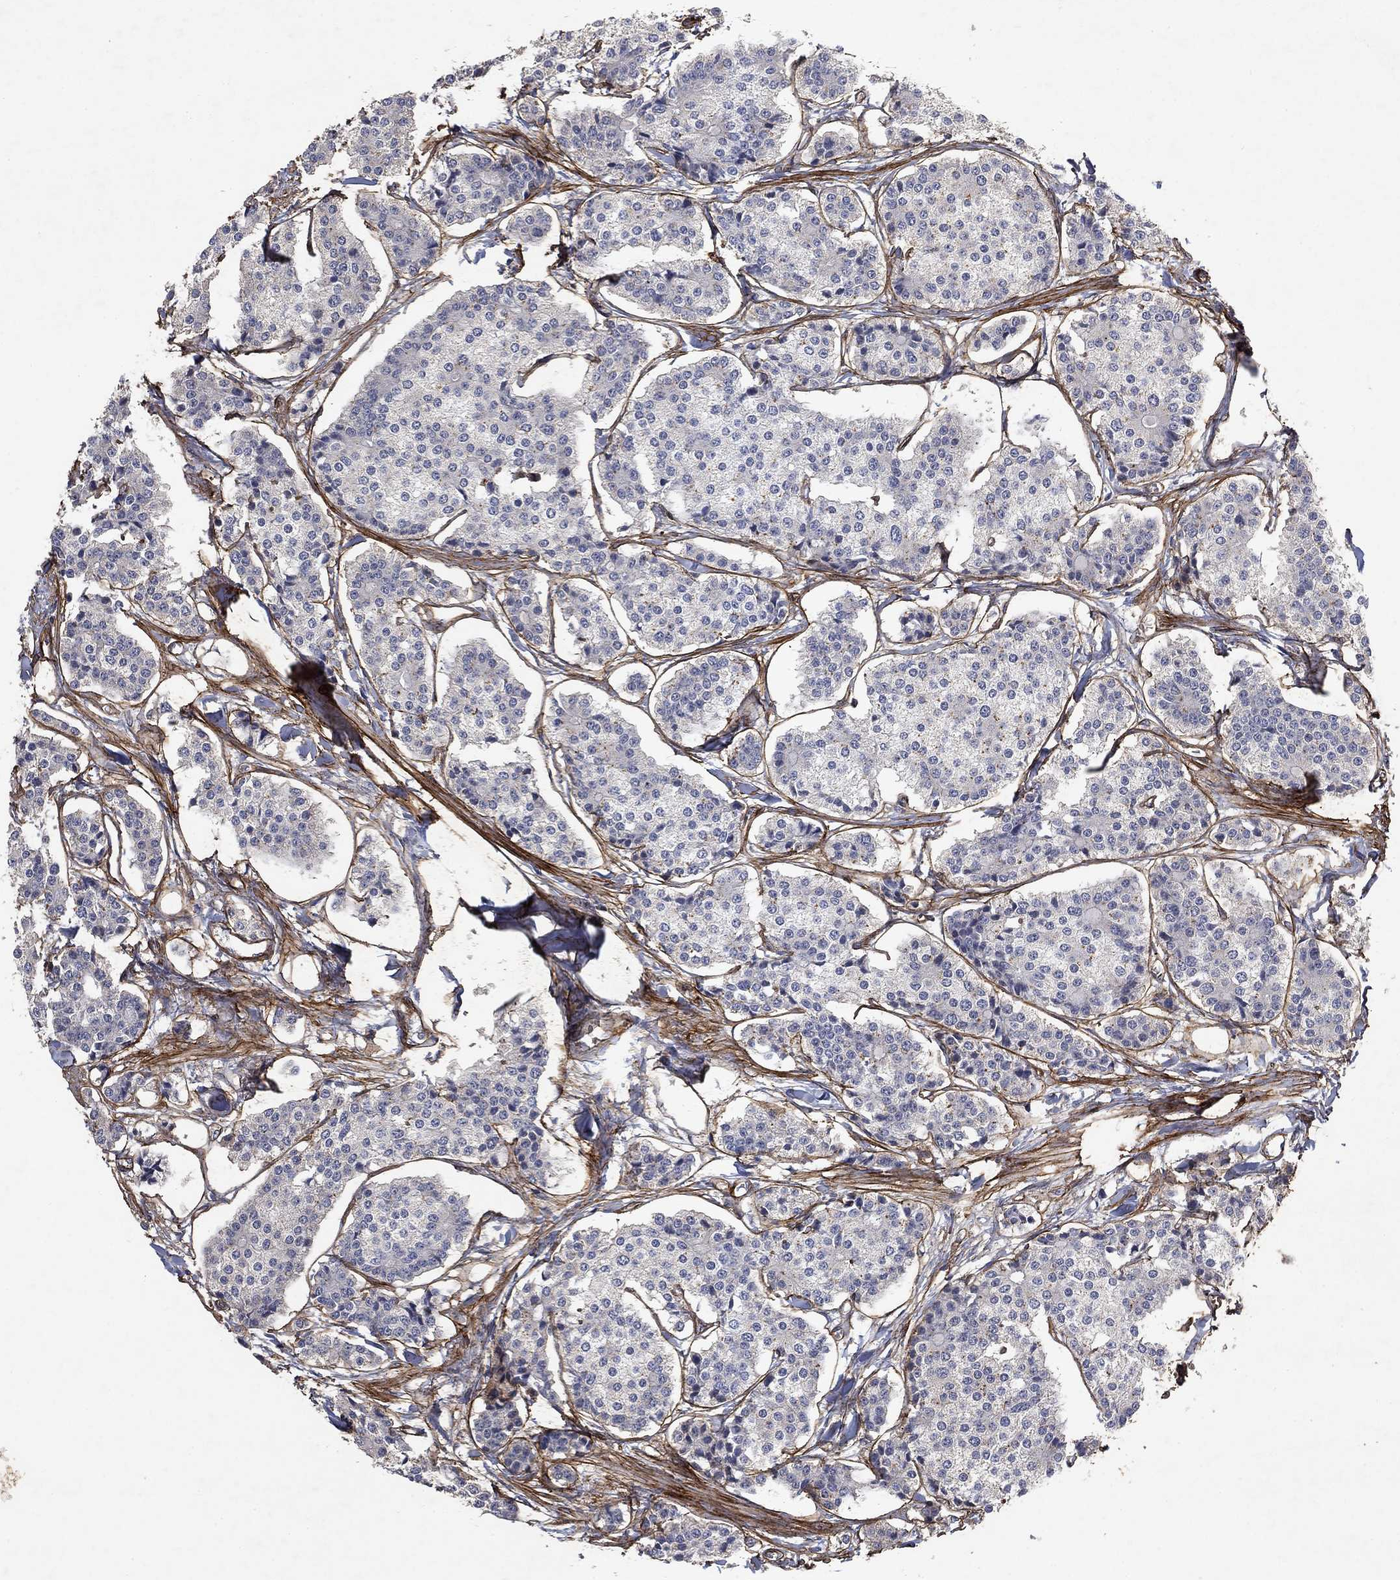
{"staining": {"intensity": "negative", "quantity": "none", "location": "none"}, "tissue": "carcinoid", "cell_type": "Tumor cells", "image_type": "cancer", "snomed": [{"axis": "morphology", "description": "Carcinoid, malignant, NOS"}, {"axis": "topography", "description": "Small intestine"}], "caption": "High power microscopy histopathology image of an immunohistochemistry micrograph of carcinoid, revealing no significant expression in tumor cells. Nuclei are stained in blue.", "gene": "COL4A2", "patient": {"sex": "female", "age": 65}}